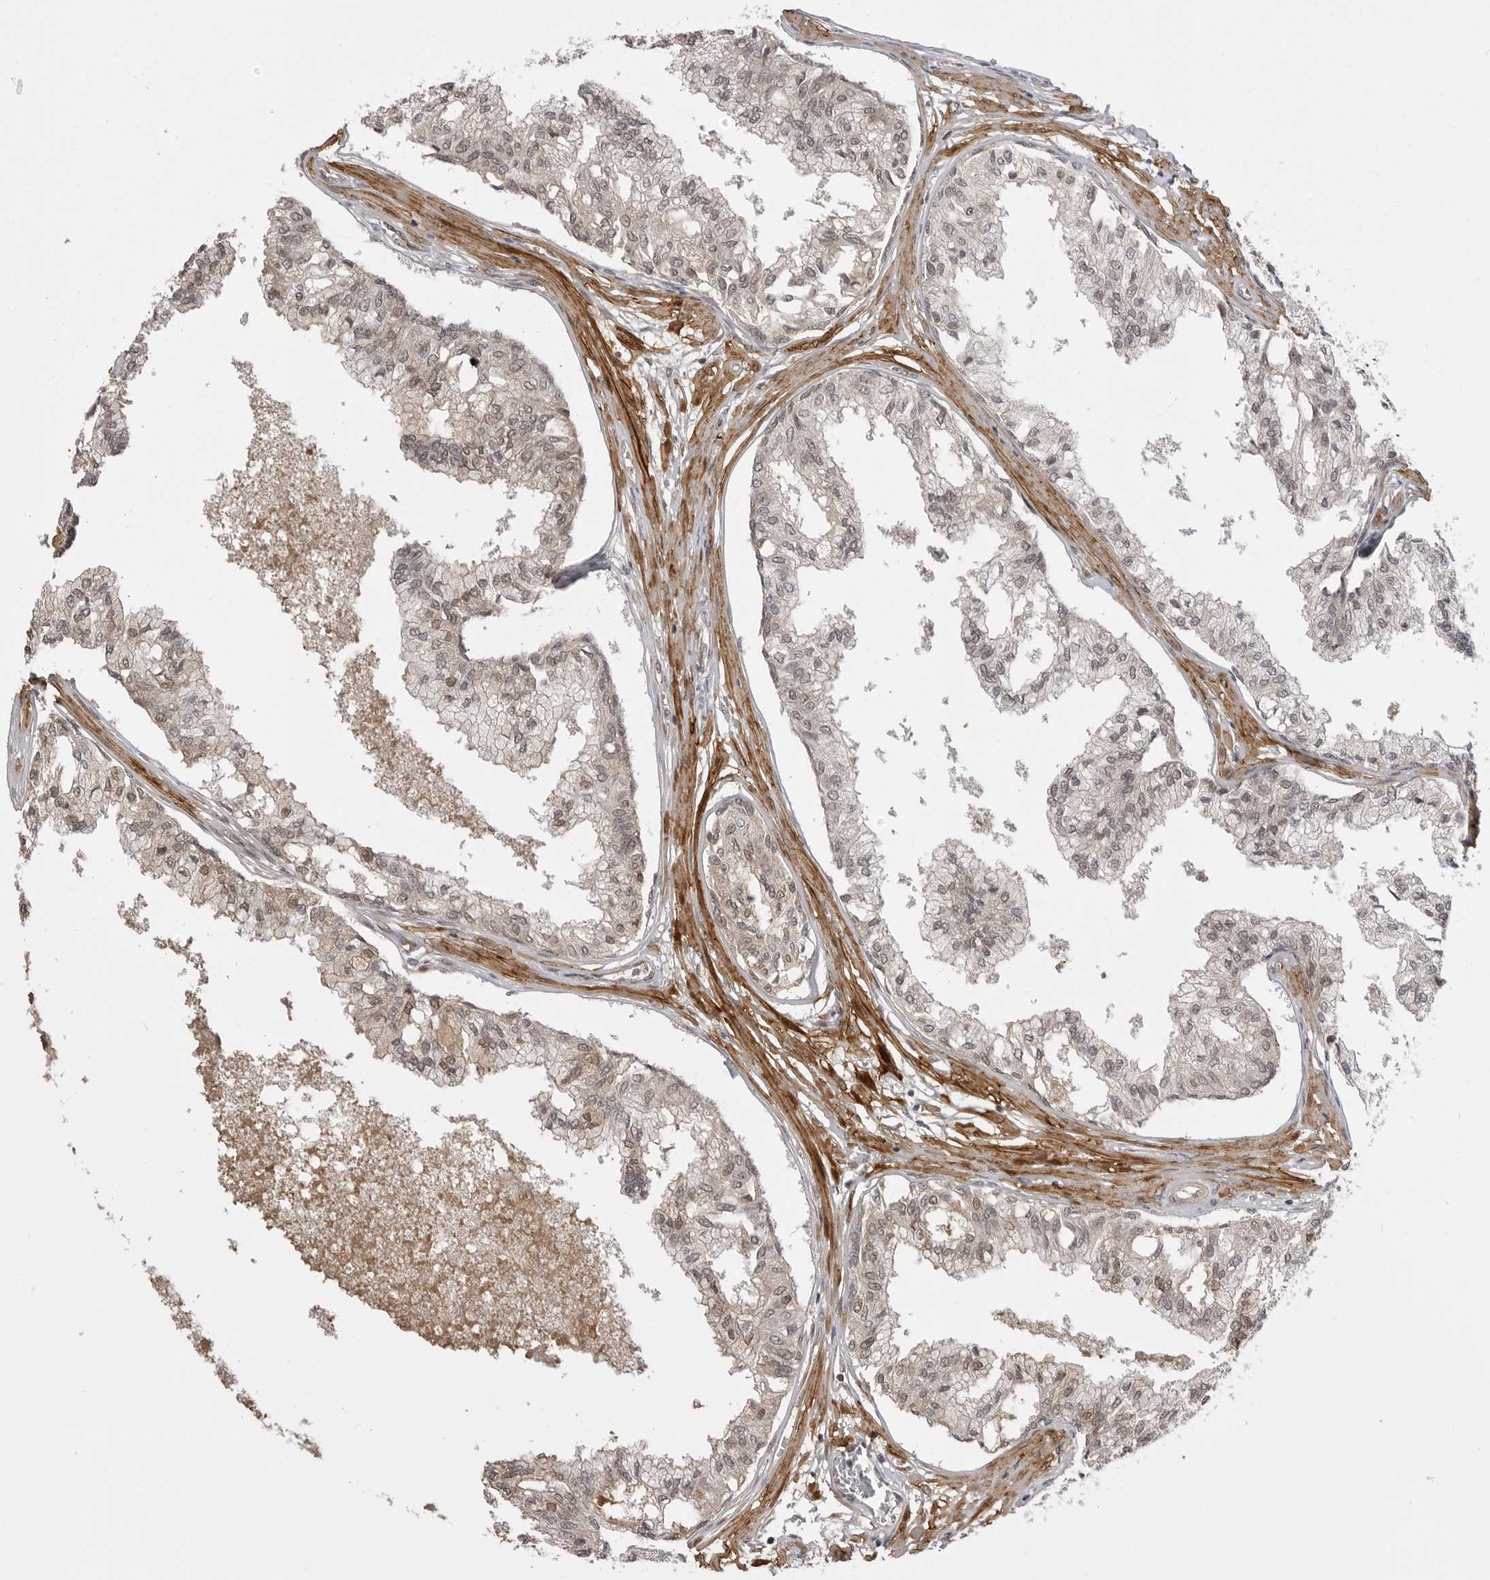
{"staining": {"intensity": "weak", "quantity": "25%-75%", "location": "cytoplasmic/membranous,nuclear"}, "tissue": "prostate", "cell_type": "Glandular cells", "image_type": "normal", "snomed": [{"axis": "morphology", "description": "Normal tissue, NOS"}, {"axis": "topography", "description": "Prostate"}, {"axis": "topography", "description": "Seminal veicle"}], "caption": "Glandular cells exhibit low levels of weak cytoplasmic/membranous,nuclear expression in approximately 25%-75% of cells in unremarkable prostate. The staining was performed using DAB (3,3'-diaminobenzidine), with brown indicating positive protein expression. Nuclei are stained blue with hematoxylin.", "gene": "SORBS1", "patient": {"sex": "male", "age": 60}}